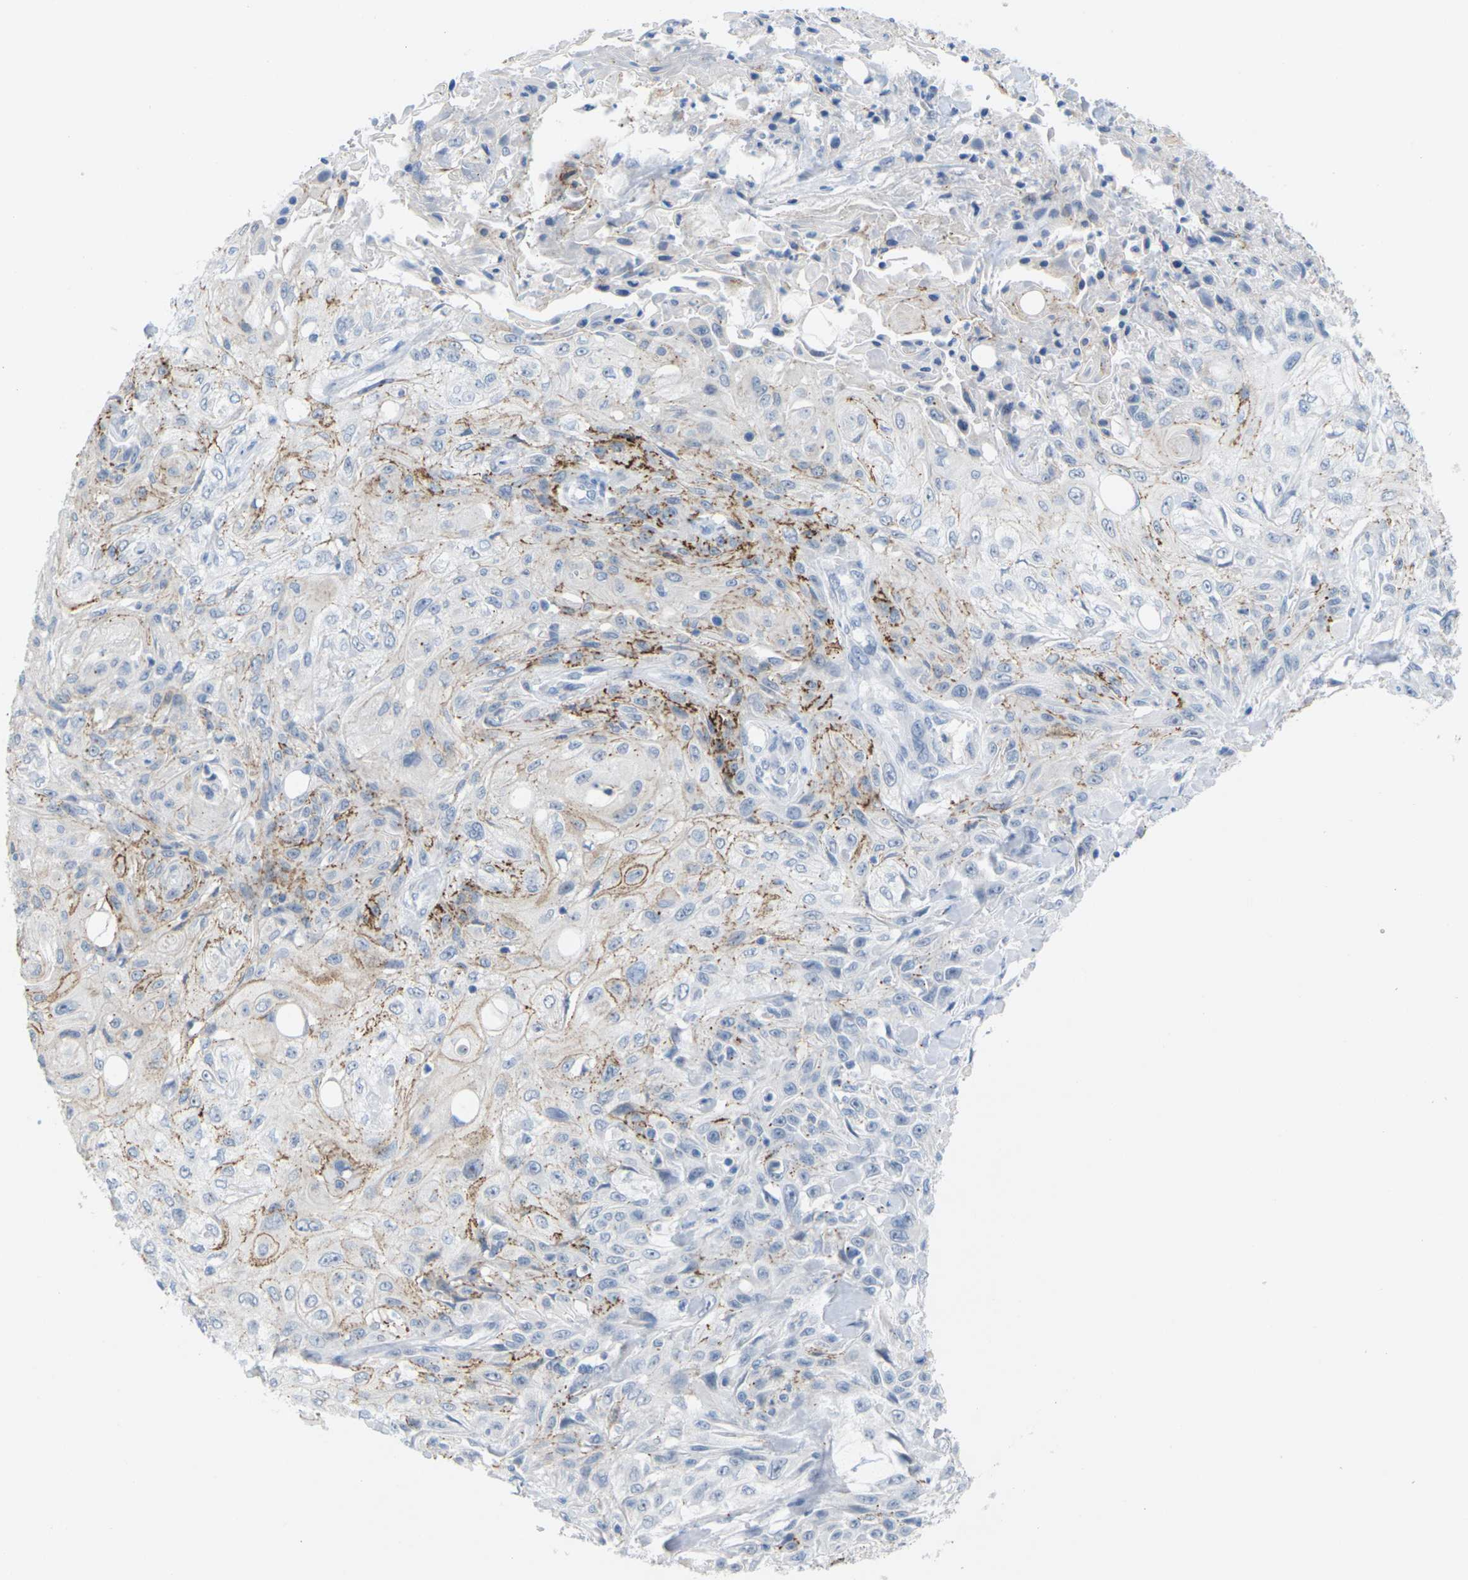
{"staining": {"intensity": "moderate", "quantity": "<25%", "location": "cytoplasmic/membranous"}, "tissue": "skin cancer", "cell_type": "Tumor cells", "image_type": "cancer", "snomed": [{"axis": "morphology", "description": "Squamous cell carcinoma, NOS"}, {"axis": "topography", "description": "Skin"}], "caption": "This photomicrograph displays skin cancer (squamous cell carcinoma) stained with IHC to label a protein in brown. The cytoplasmic/membranous of tumor cells show moderate positivity for the protein. Nuclei are counter-stained blue.", "gene": "CLDN3", "patient": {"sex": "male", "age": 75}}